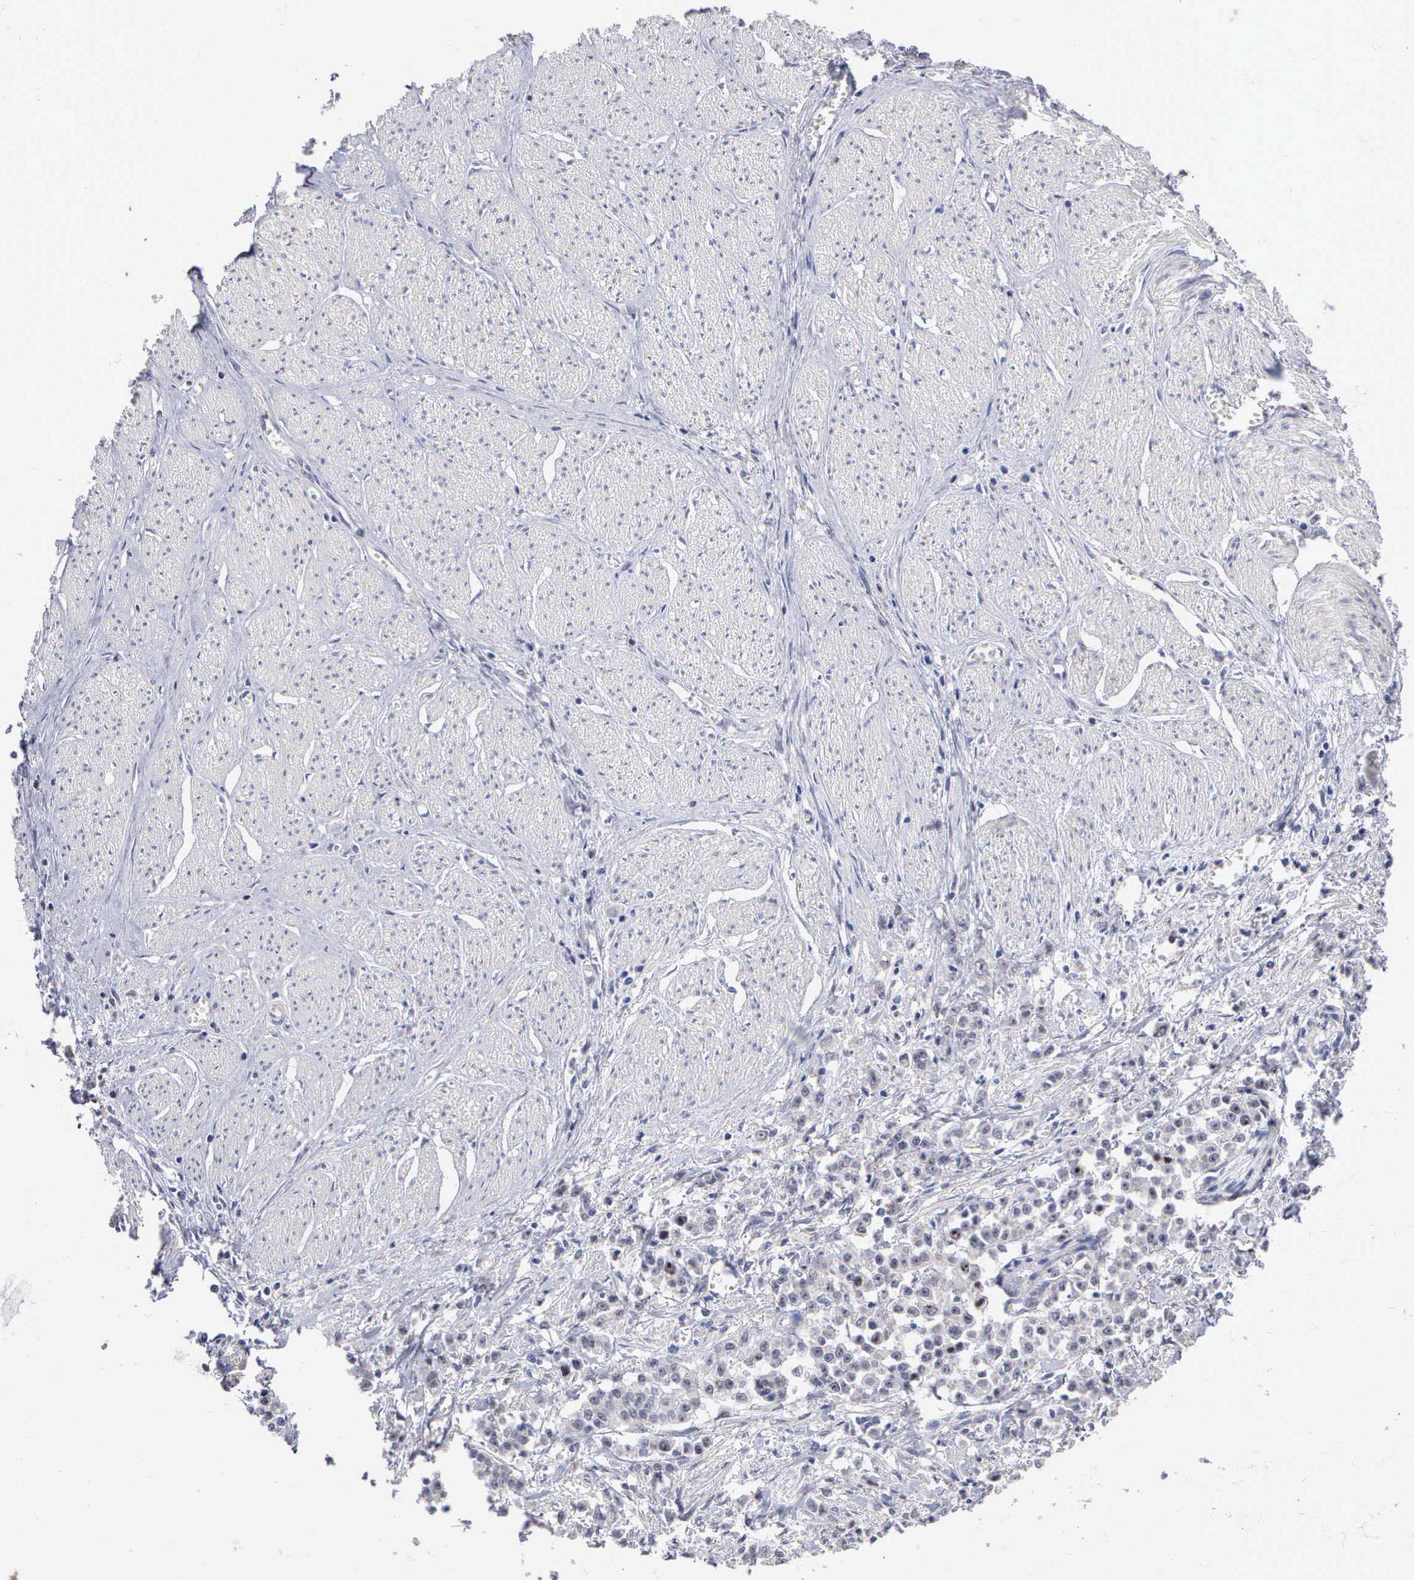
{"staining": {"intensity": "negative", "quantity": "none", "location": "none"}, "tissue": "stomach cancer", "cell_type": "Tumor cells", "image_type": "cancer", "snomed": [{"axis": "morphology", "description": "Adenocarcinoma, NOS"}, {"axis": "topography", "description": "Stomach"}], "caption": "A micrograph of stomach cancer (adenocarcinoma) stained for a protein displays no brown staining in tumor cells.", "gene": "KDM6A", "patient": {"sex": "male", "age": 72}}